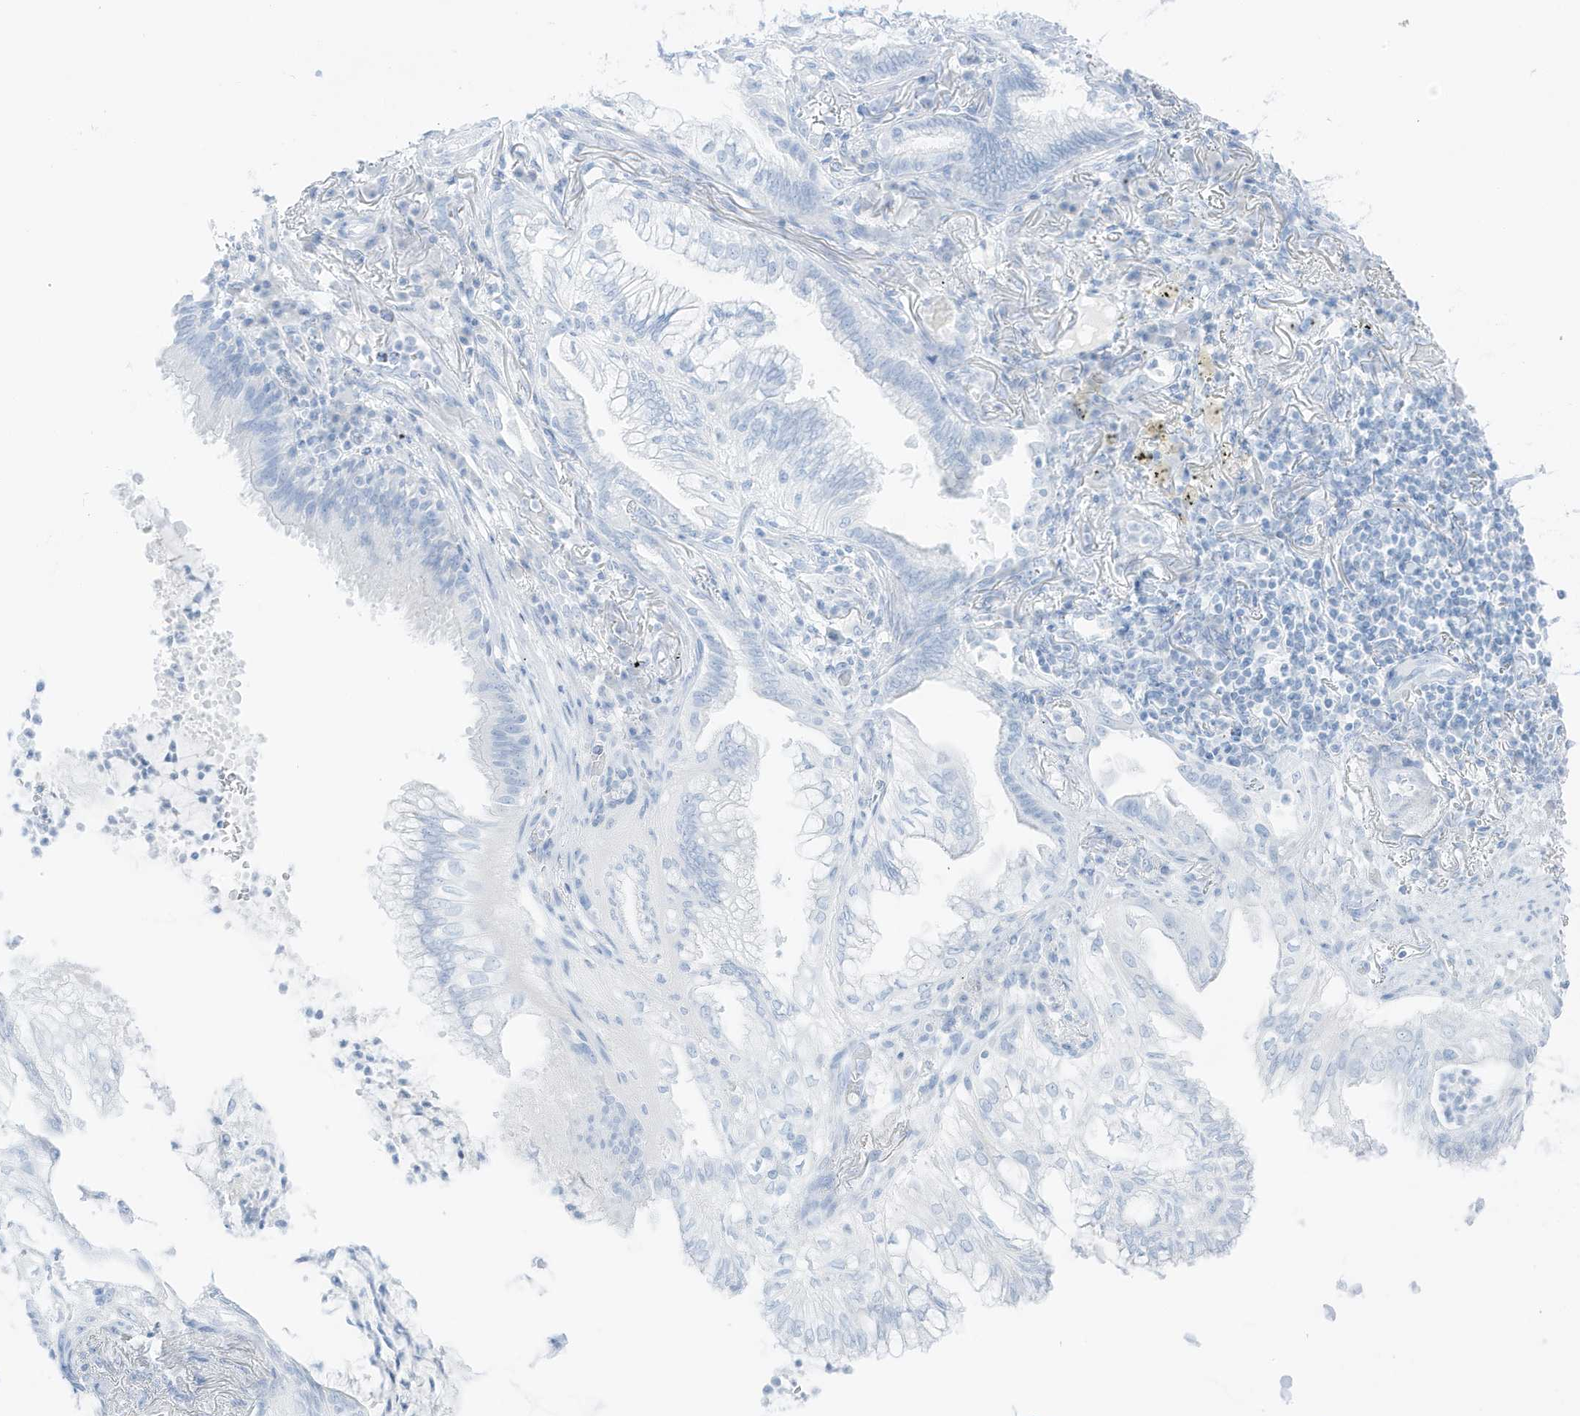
{"staining": {"intensity": "negative", "quantity": "none", "location": "none"}, "tissue": "lung cancer", "cell_type": "Tumor cells", "image_type": "cancer", "snomed": [{"axis": "morphology", "description": "Adenocarcinoma, NOS"}, {"axis": "topography", "description": "Lung"}], "caption": "DAB immunohistochemical staining of lung cancer (adenocarcinoma) shows no significant positivity in tumor cells.", "gene": "SLC22A13", "patient": {"sex": "female", "age": 70}}